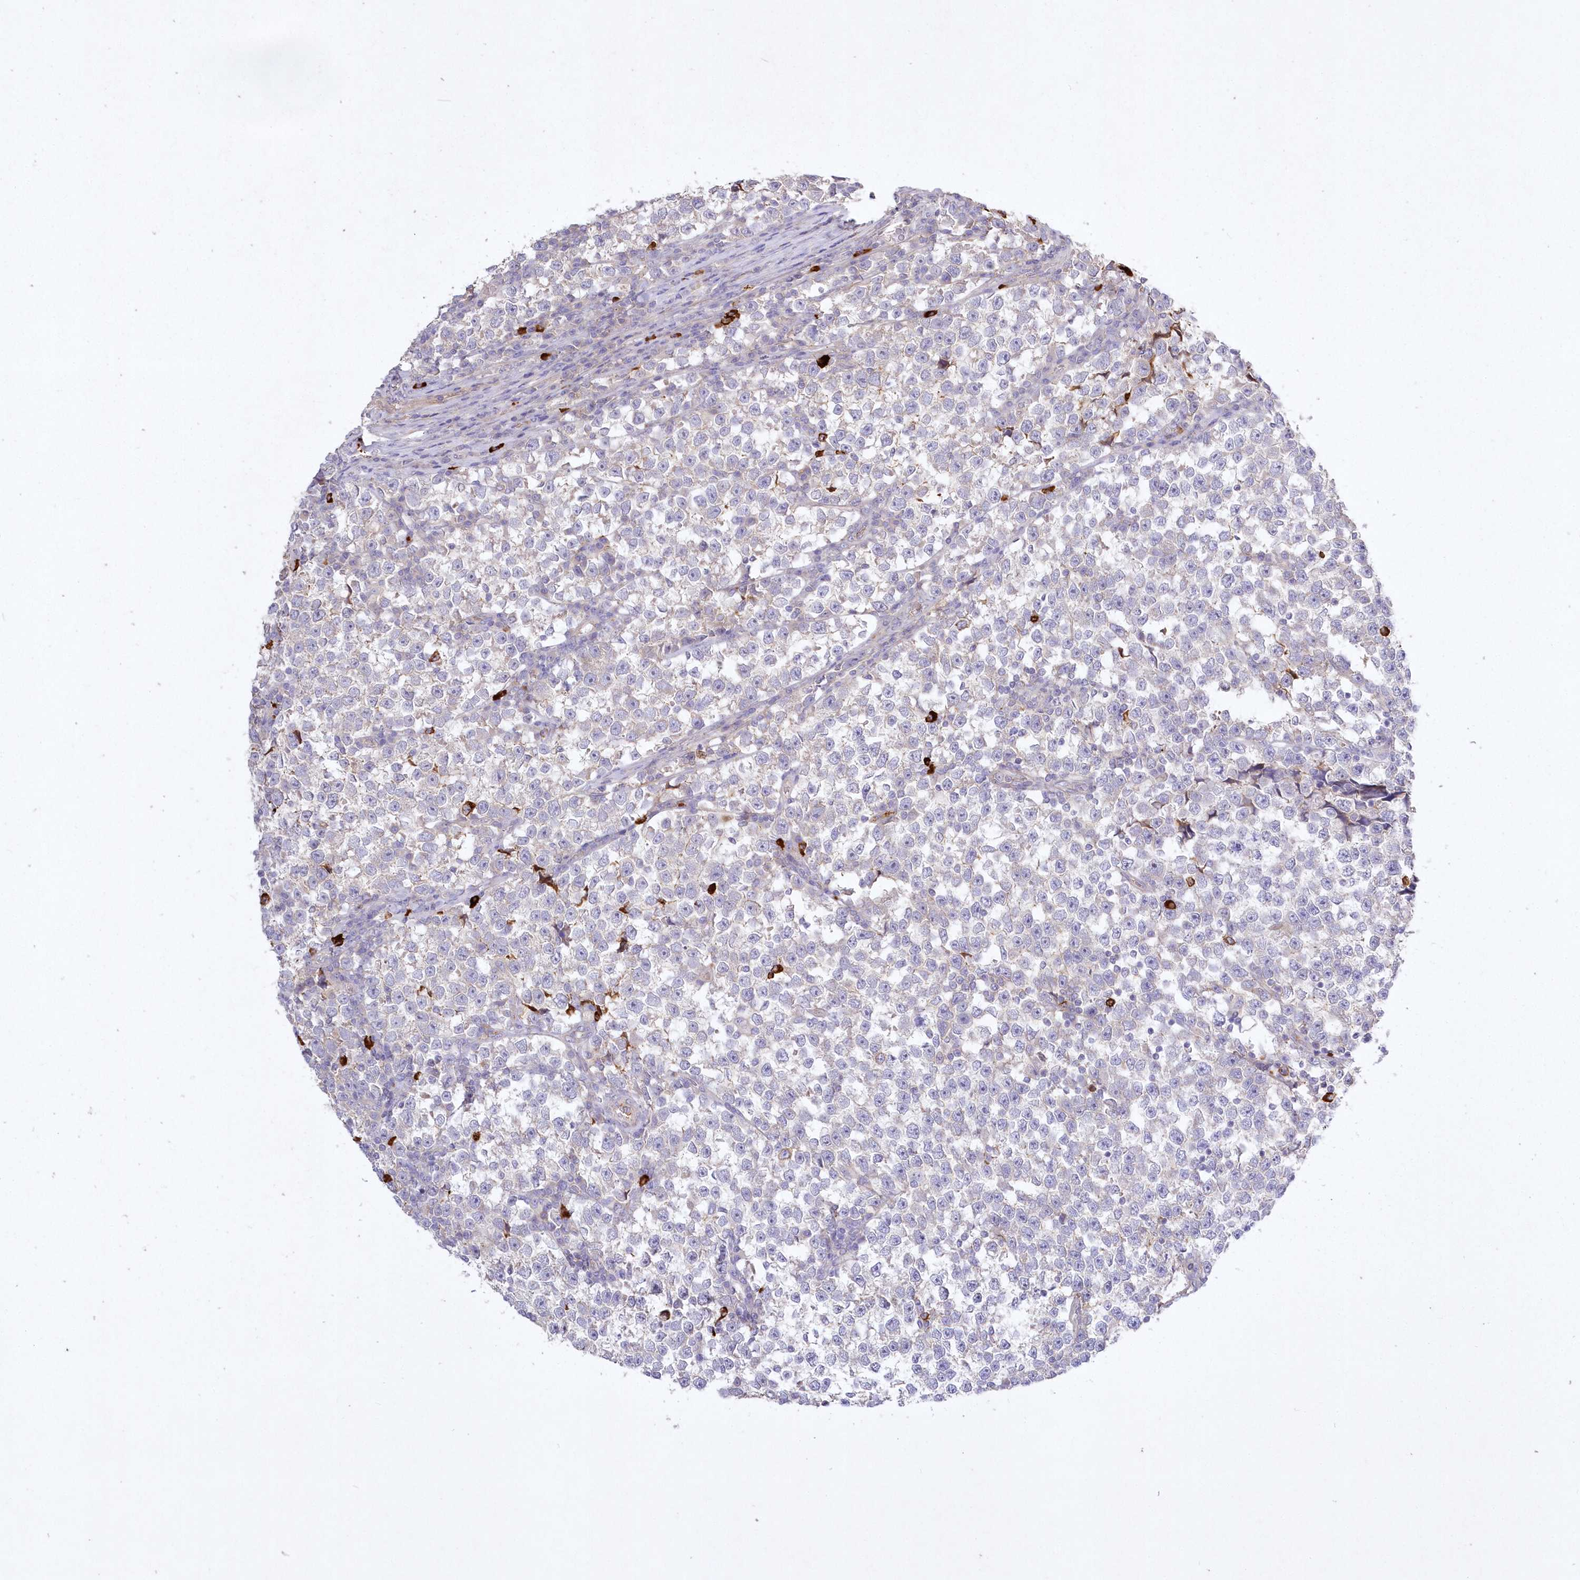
{"staining": {"intensity": "negative", "quantity": "none", "location": "none"}, "tissue": "testis cancer", "cell_type": "Tumor cells", "image_type": "cancer", "snomed": [{"axis": "morphology", "description": "Normal tissue, NOS"}, {"axis": "morphology", "description": "Seminoma, NOS"}, {"axis": "topography", "description": "Testis"}], "caption": "IHC photomicrograph of human testis cancer (seminoma) stained for a protein (brown), which shows no staining in tumor cells.", "gene": "WBP1L", "patient": {"sex": "male", "age": 43}}